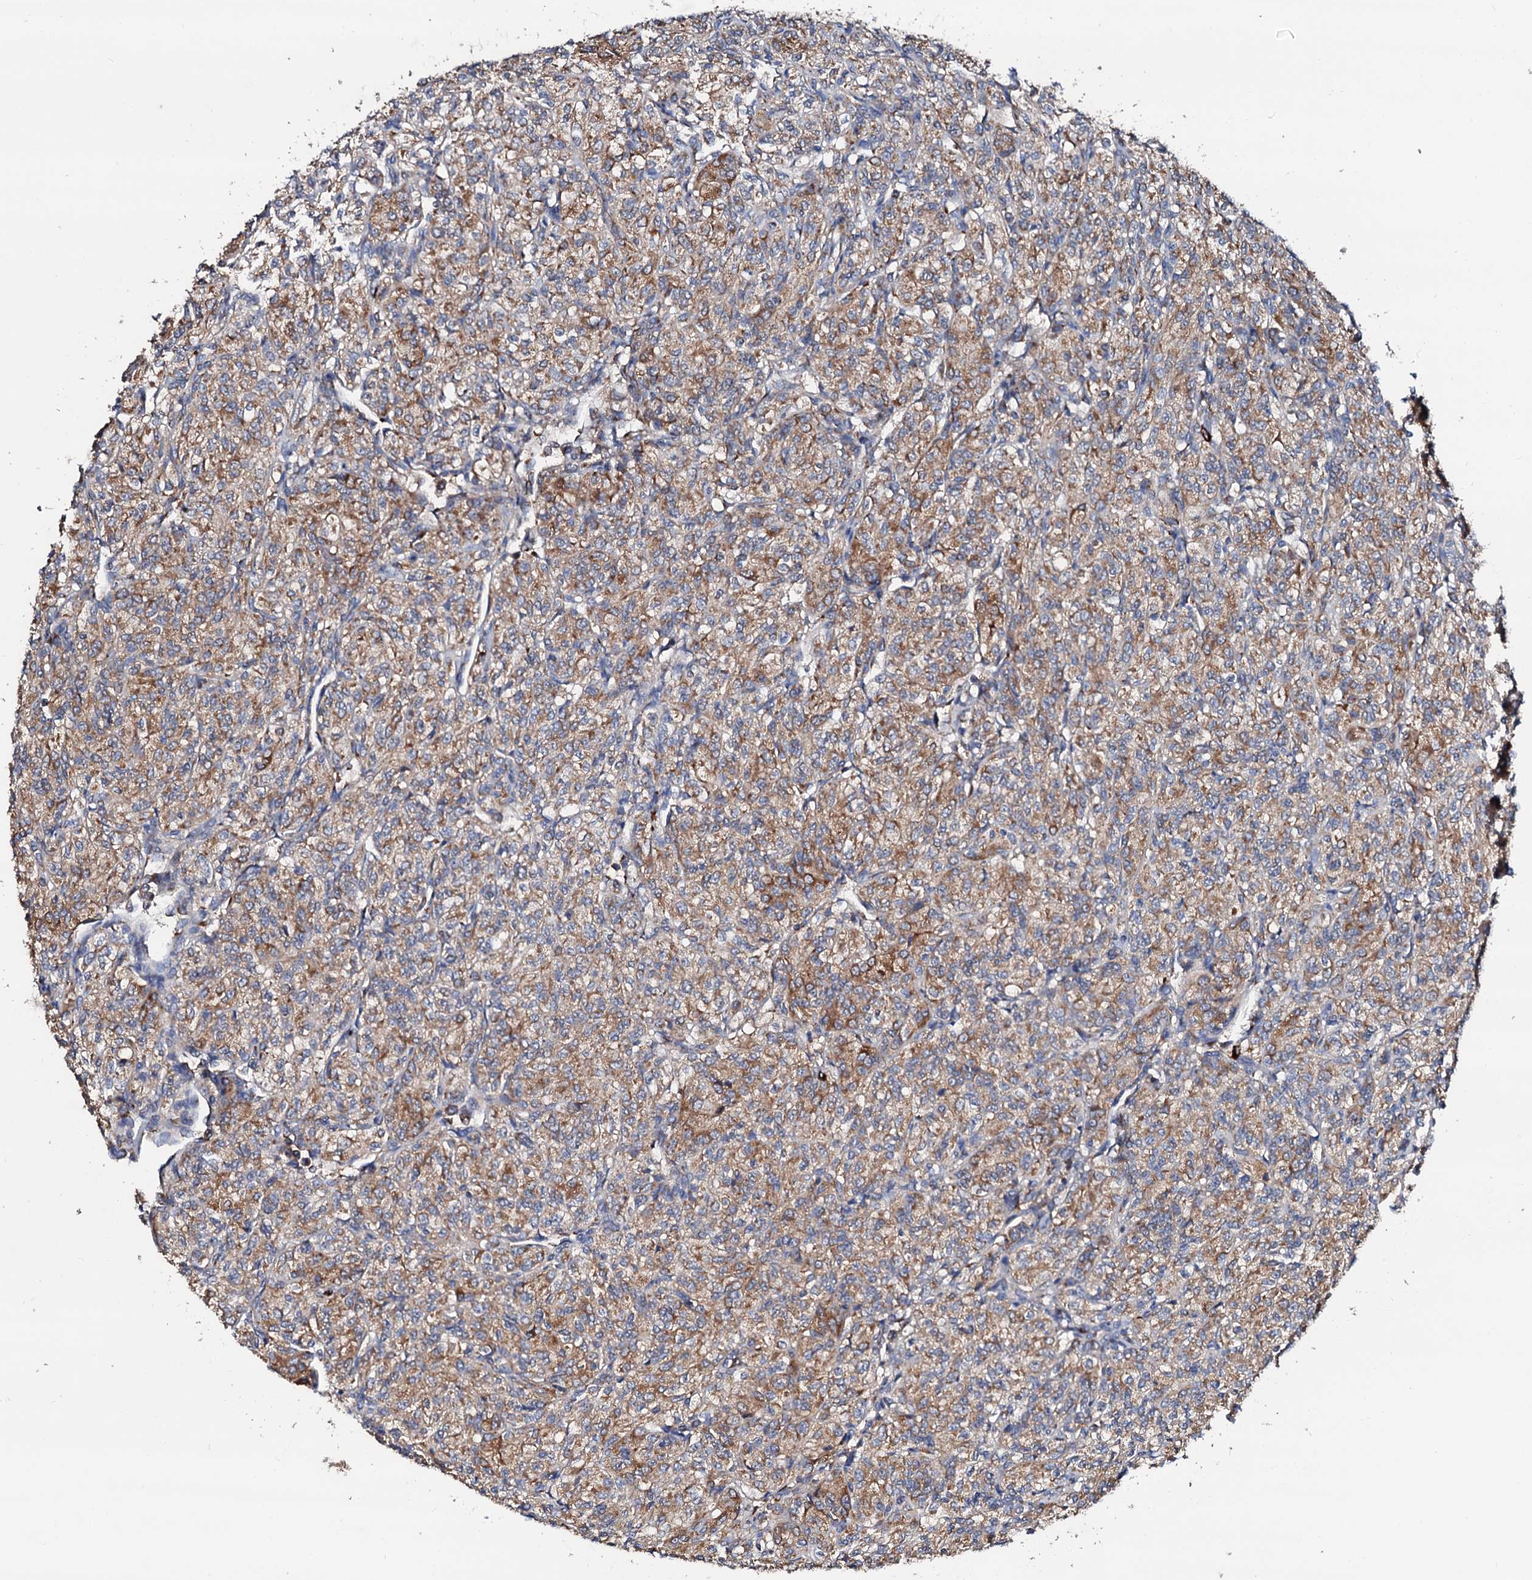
{"staining": {"intensity": "moderate", "quantity": ">75%", "location": "cytoplasmic/membranous"}, "tissue": "renal cancer", "cell_type": "Tumor cells", "image_type": "cancer", "snomed": [{"axis": "morphology", "description": "Adenocarcinoma, NOS"}, {"axis": "topography", "description": "Kidney"}], "caption": "Immunohistochemical staining of renal cancer (adenocarcinoma) exhibits medium levels of moderate cytoplasmic/membranous expression in about >75% of tumor cells.", "gene": "ST3GAL1", "patient": {"sex": "male", "age": 77}}